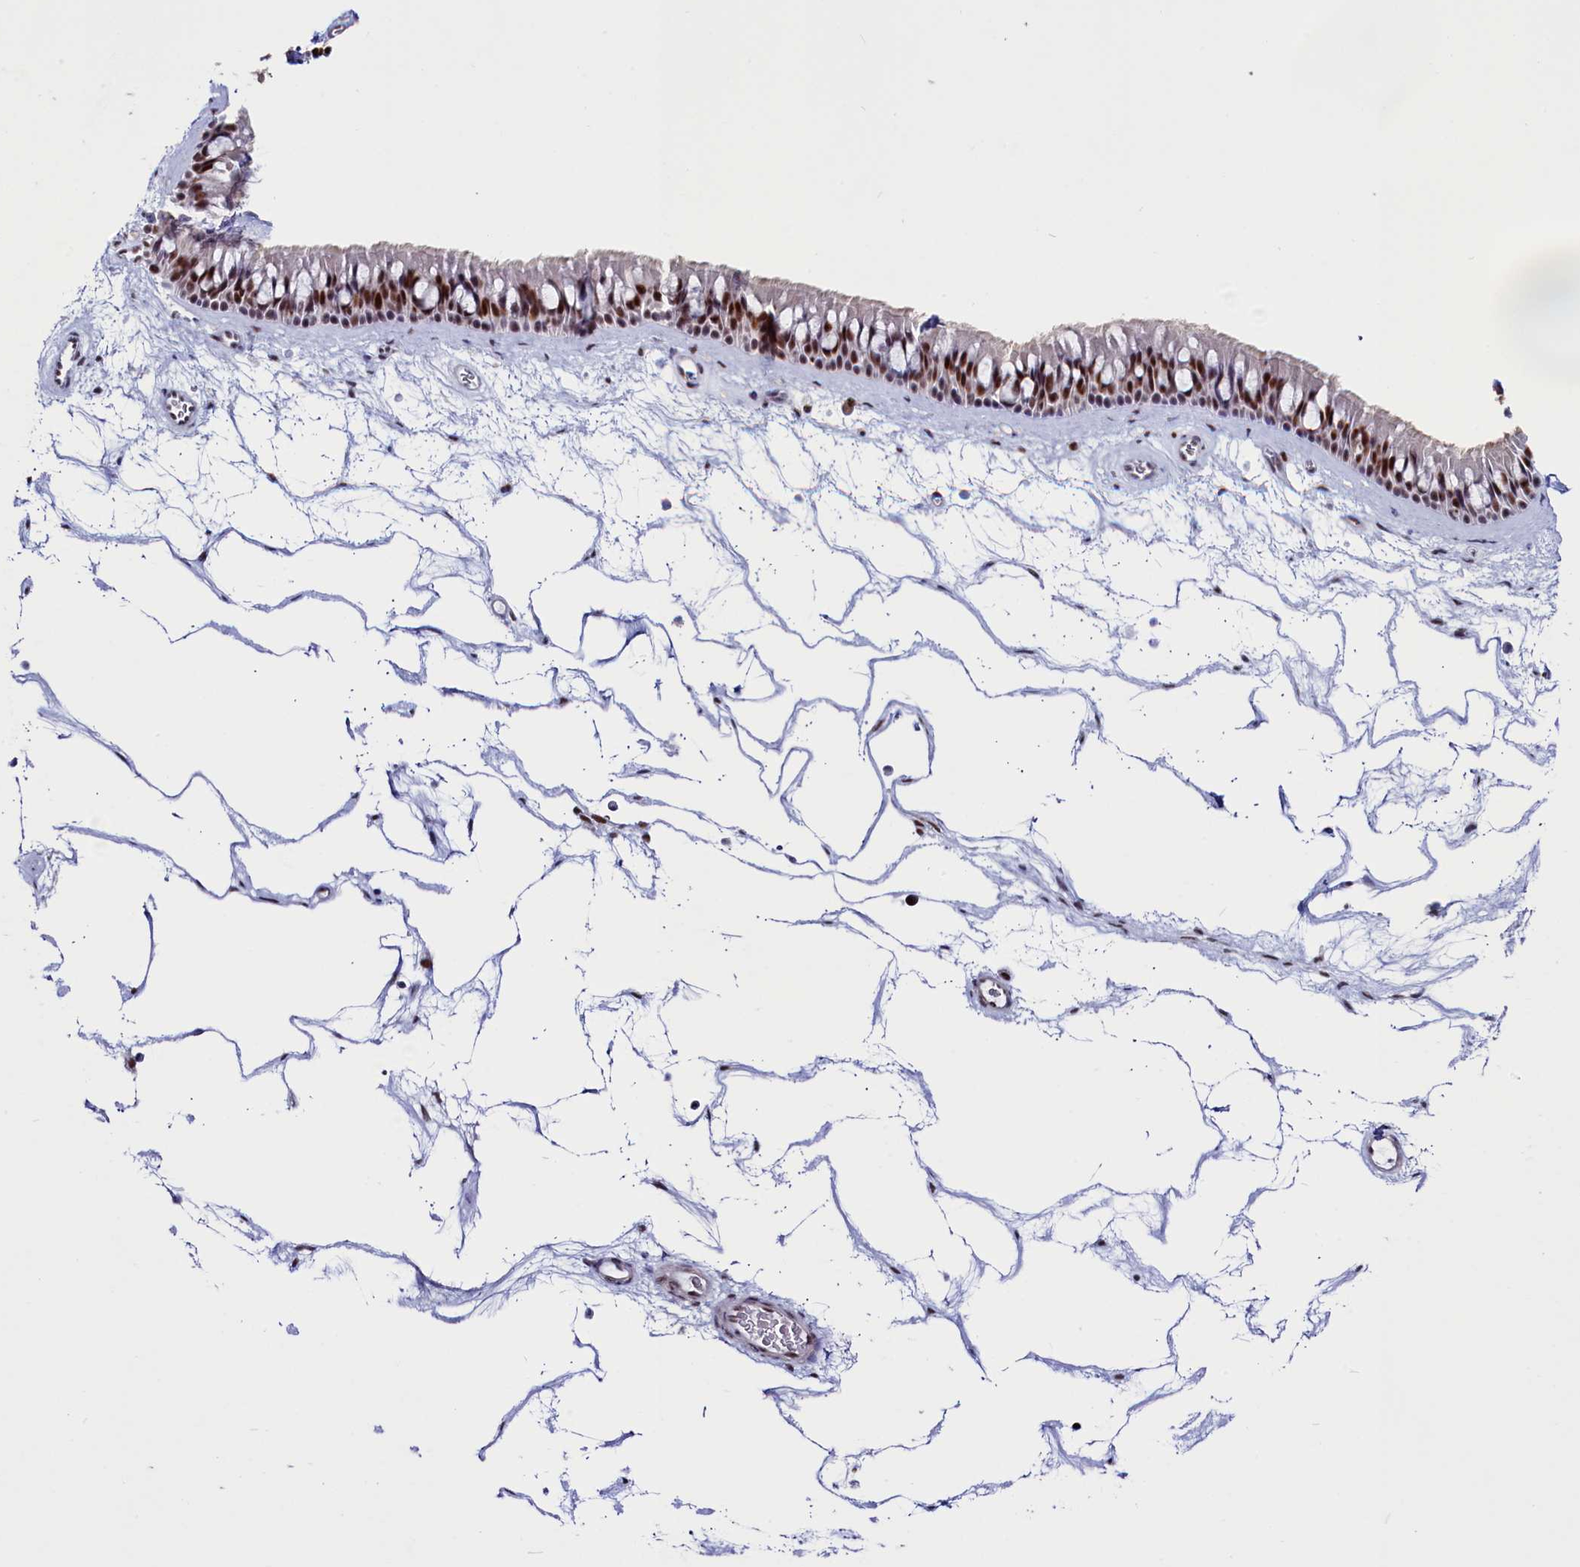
{"staining": {"intensity": "strong", "quantity": ">75%", "location": "nuclear"}, "tissue": "nasopharynx", "cell_type": "Respiratory epithelial cells", "image_type": "normal", "snomed": [{"axis": "morphology", "description": "Normal tissue, NOS"}, {"axis": "topography", "description": "Nasopharynx"}], "caption": "Respiratory epithelial cells demonstrate high levels of strong nuclear positivity in approximately >75% of cells in unremarkable human nasopharynx. (DAB = brown stain, brightfield microscopy at high magnification).", "gene": "CD2BP2", "patient": {"sex": "male", "age": 64}}